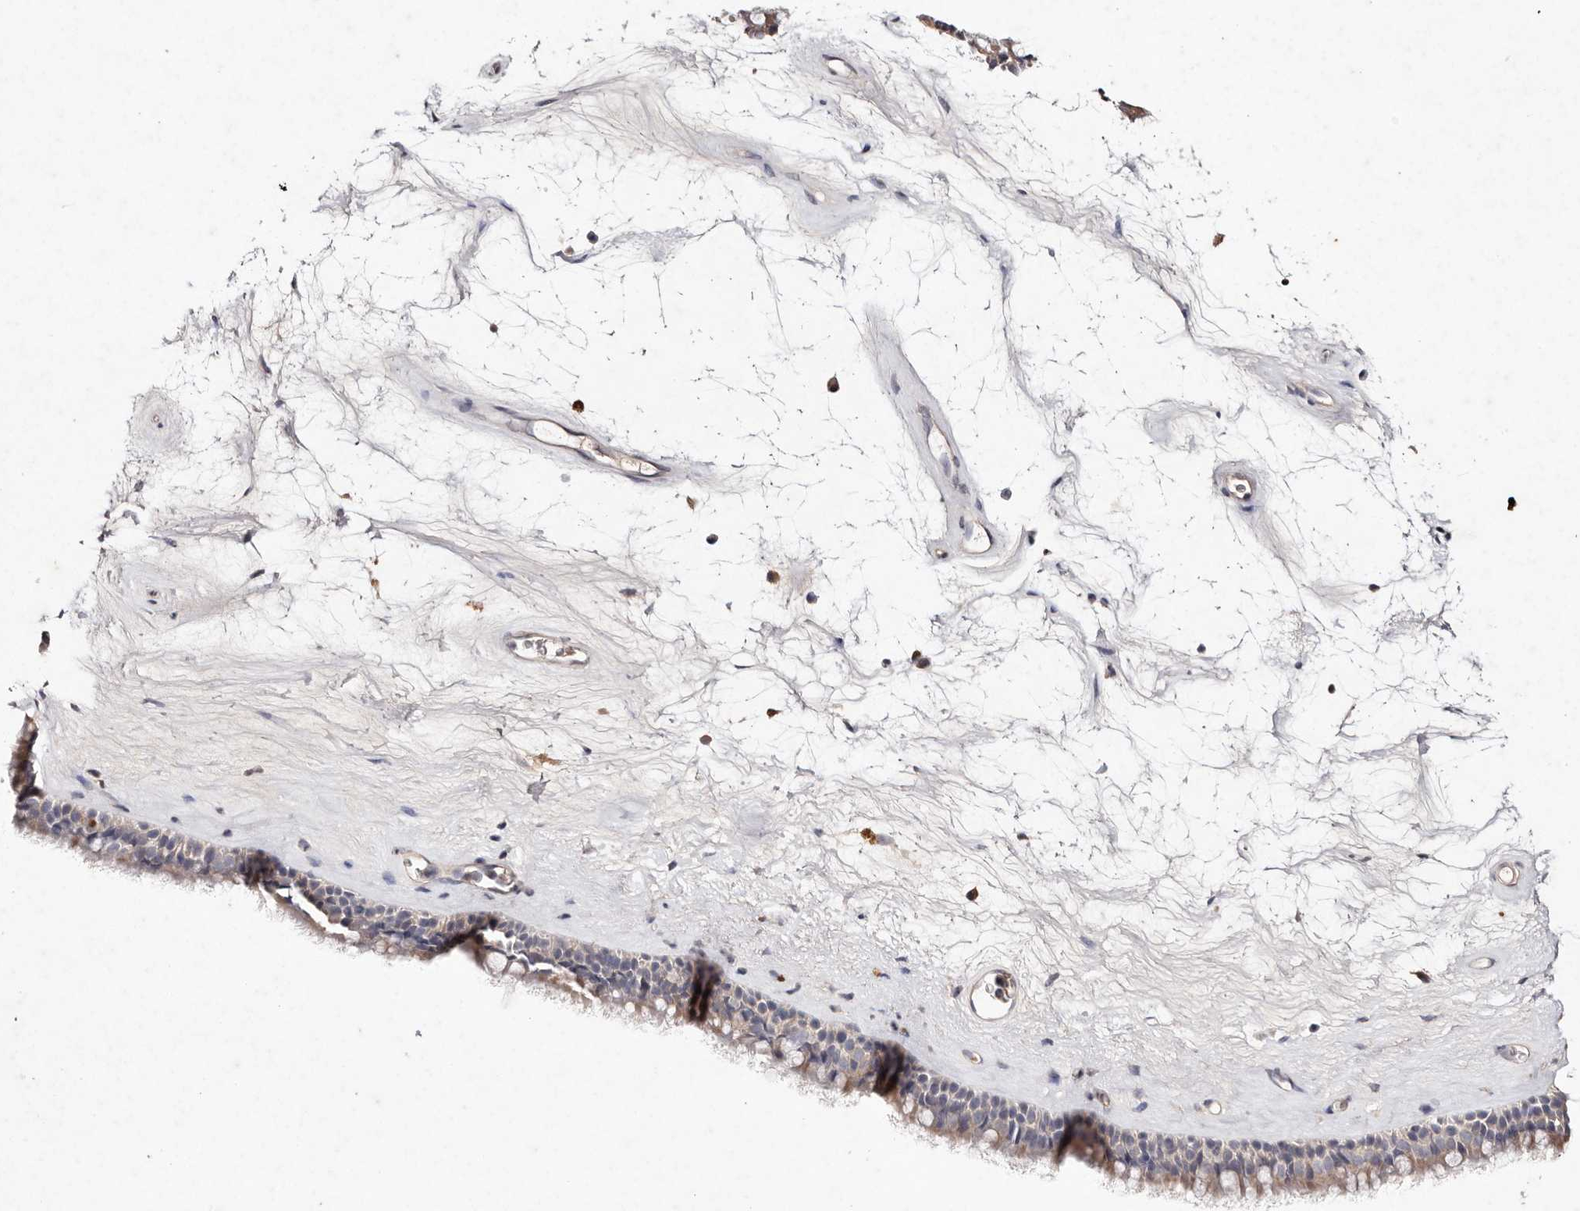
{"staining": {"intensity": "weak", "quantity": "25%-75%", "location": "cytoplasmic/membranous"}, "tissue": "nasopharynx", "cell_type": "Respiratory epithelial cells", "image_type": "normal", "snomed": [{"axis": "morphology", "description": "Normal tissue, NOS"}, {"axis": "topography", "description": "Nasopharynx"}], "caption": "Respiratory epithelial cells display weak cytoplasmic/membranous expression in approximately 25%-75% of cells in unremarkable nasopharynx.", "gene": "TSC2", "patient": {"sex": "male", "age": 64}}